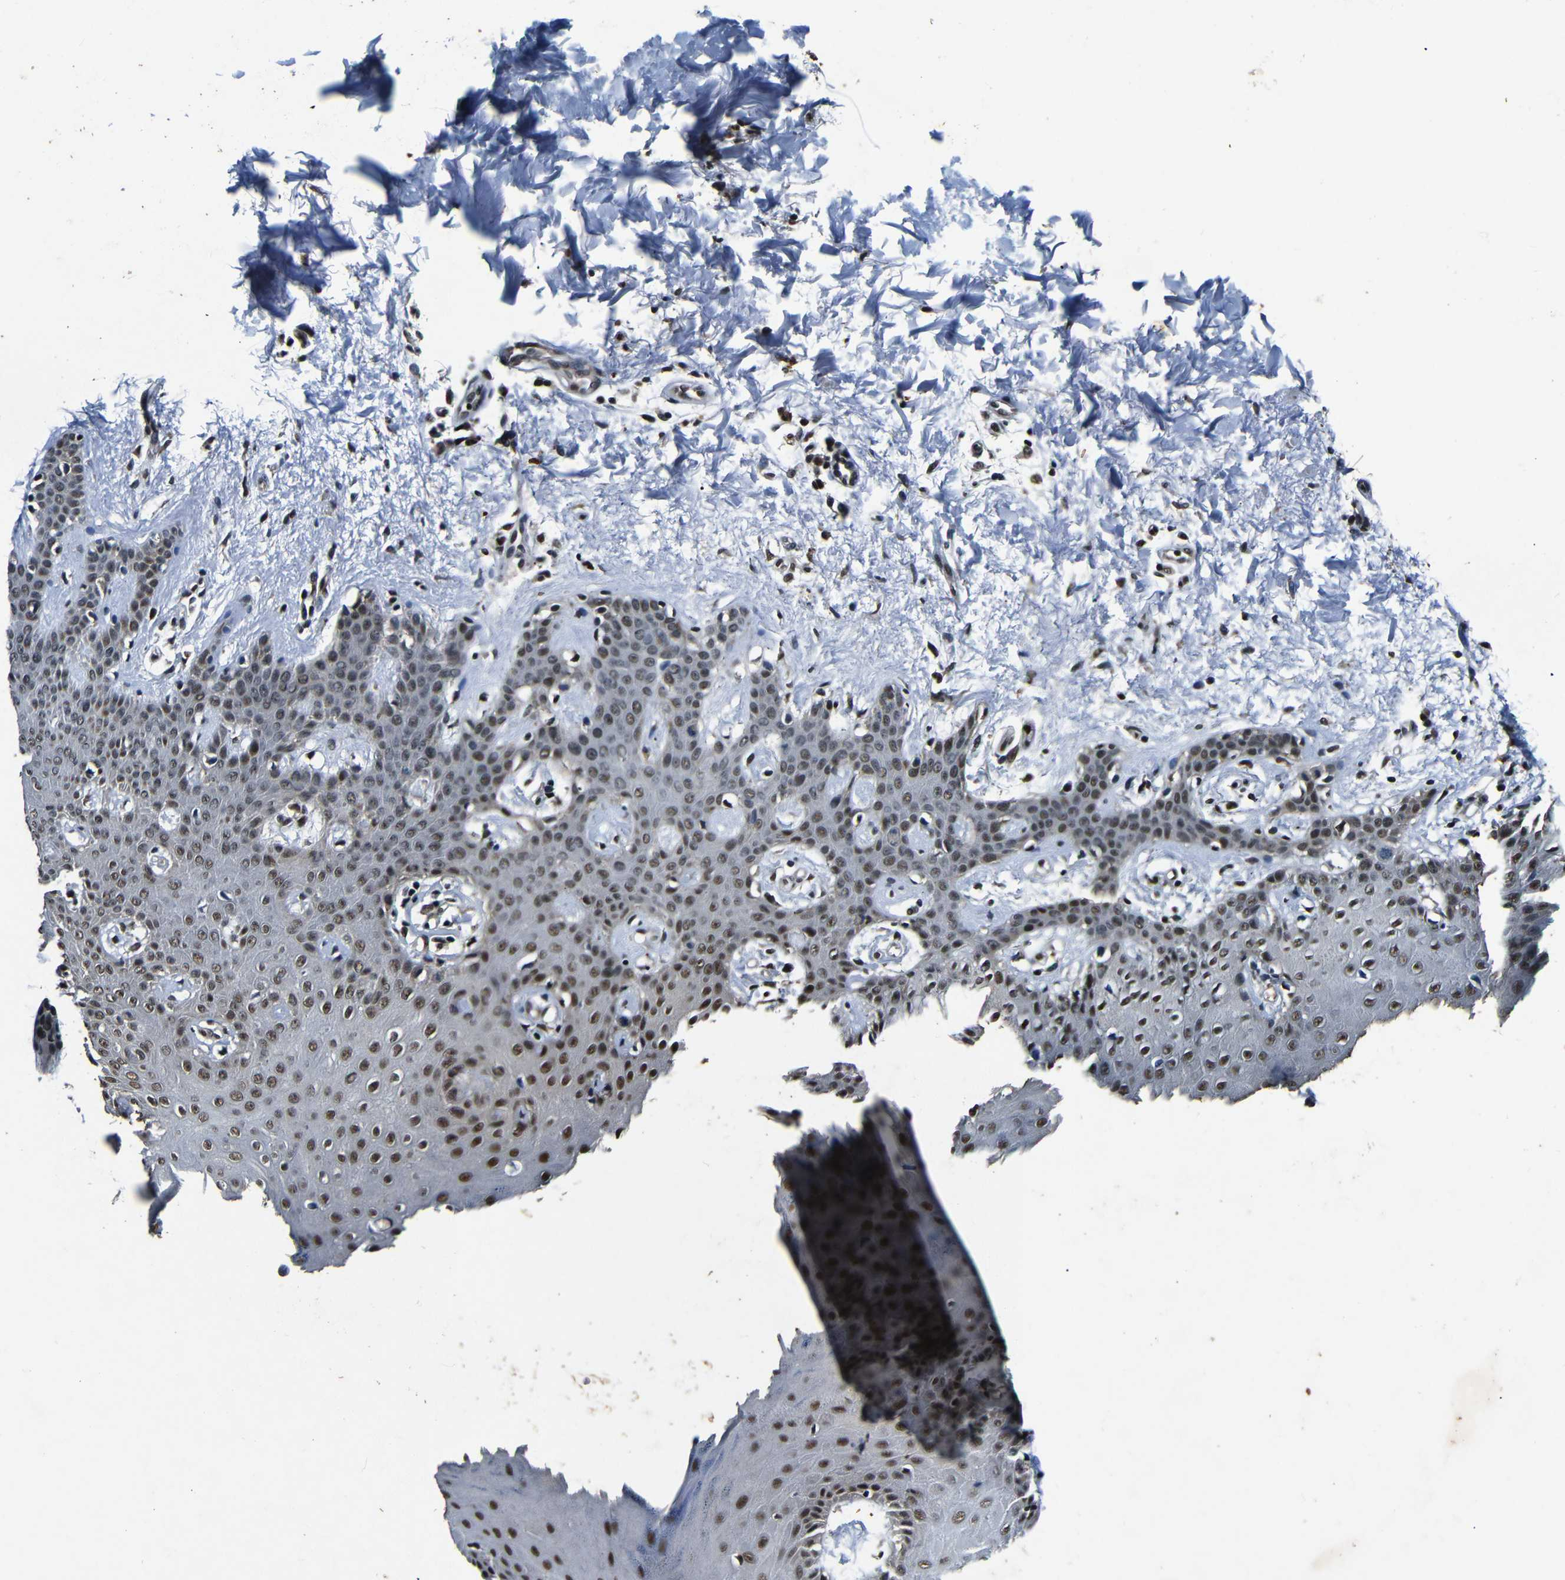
{"staining": {"intensity": "weak", "quantity": ">75%", "location": "nuclear"}, "tissue": "skin cancer", "cell_type": "Tumor cells", "image_type": "cancer", "snomed": [{"axis": "morphology", "description": "Basal cell carcinoma"}, {"axis": "topography", "description": "Skin"}], "caption": "Immunohistochemistry (IHC) of human skin cancer (basal cell carcinoma) displays low levels of weak nuclear expression in approximately >75% of tumor cells.", "gene": "FOXD4", "patient": {"sex": "male", "age": 67}}